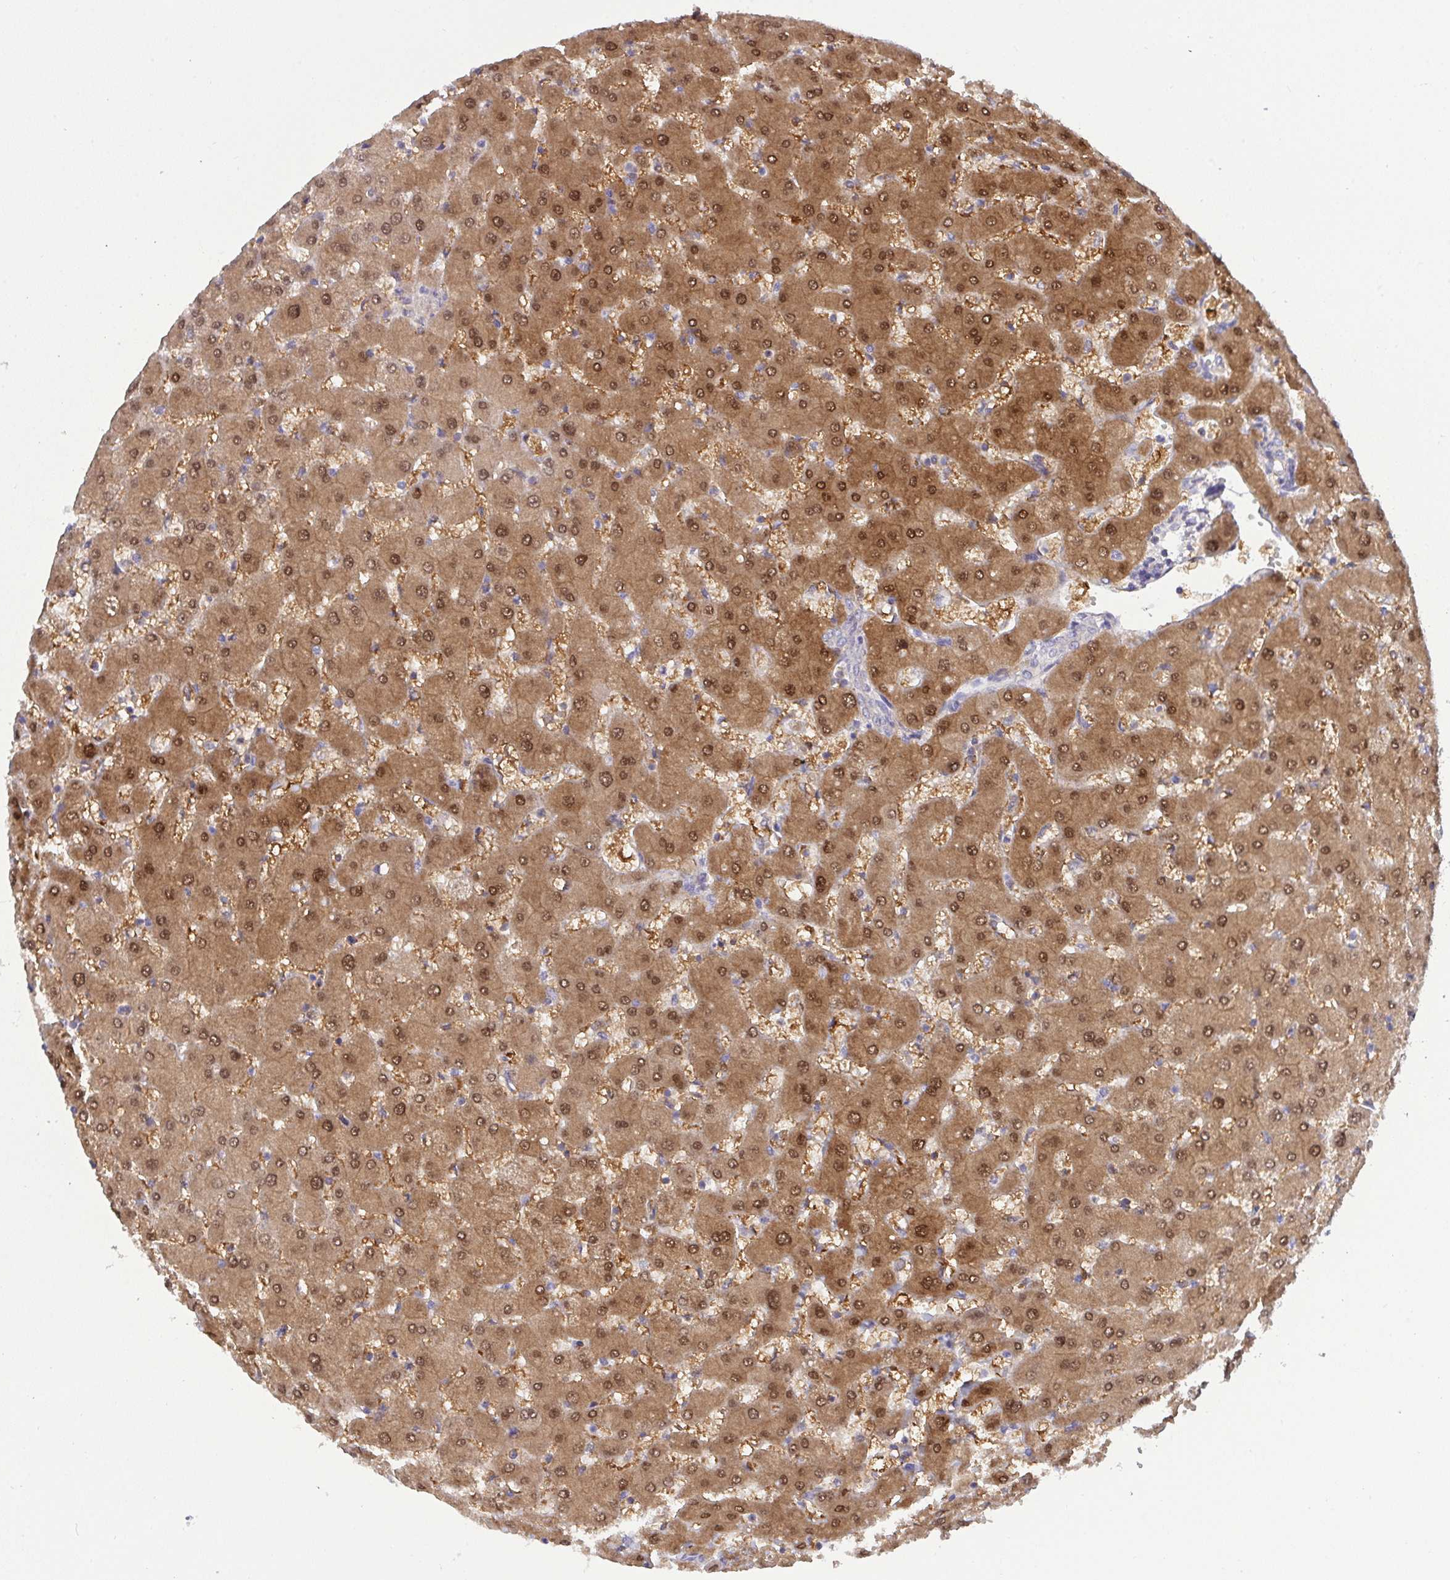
{"staining": {"intensity": "negative", "quantity": "none", "location": "none"}, "tissue": "liver", "cell_type": "Cholangiocytes", "image_type": "normal", "snomed": [{"axis": "morphology", "description": "Normal tissue, NOS"}, {"axis": "topography", "description": "Liver"}], "caption": "An immunohistochemistry (IHC) photomicrograph of benign liver is shown. There is no staining in cholangiocytes of liver.", "gene": "HOXD12", "patient": {"sex": "female", "age": 63}}